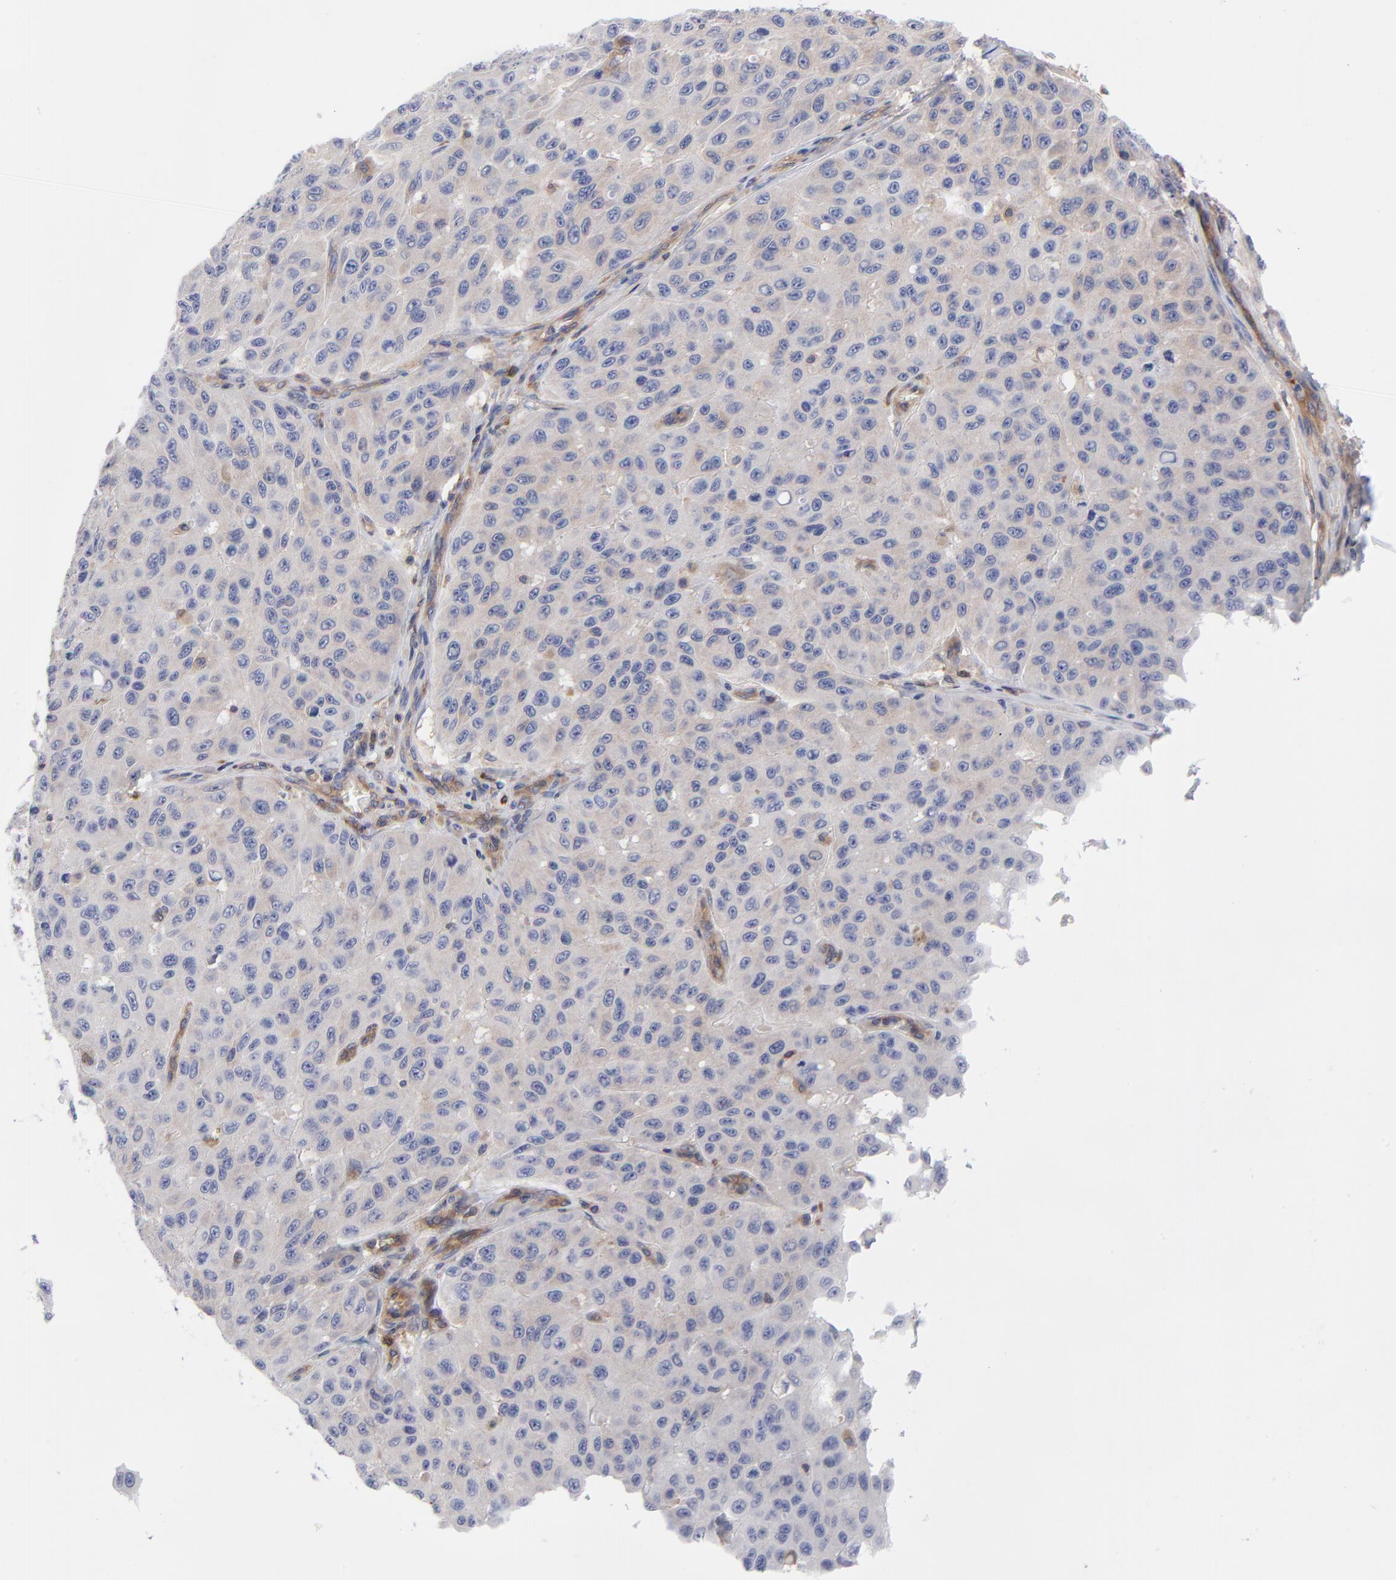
{"staining": {"intensity": "negative", "quantity": "none", "location": "none"}, "tissue": "melanoma", "cell_type": "Tumor cells", "image_type": "cancer", "snomed": [{"axis": "morphology", "description": "Malignant melanoma, NOS"}, {"axis": "topography", "description": "Skin"}], "caption": "An immunohistochemistry (IHC) image of melanoma is shown. There is no staining in tumor cells of melanoma. (Stains: DAB immunohistochemistry with hematoxylin counter stain, Microscopy: brightfield microscopy at high magnification).", "gene": "NFKBIA", "patient": {"sex": "male", "age": 30}}